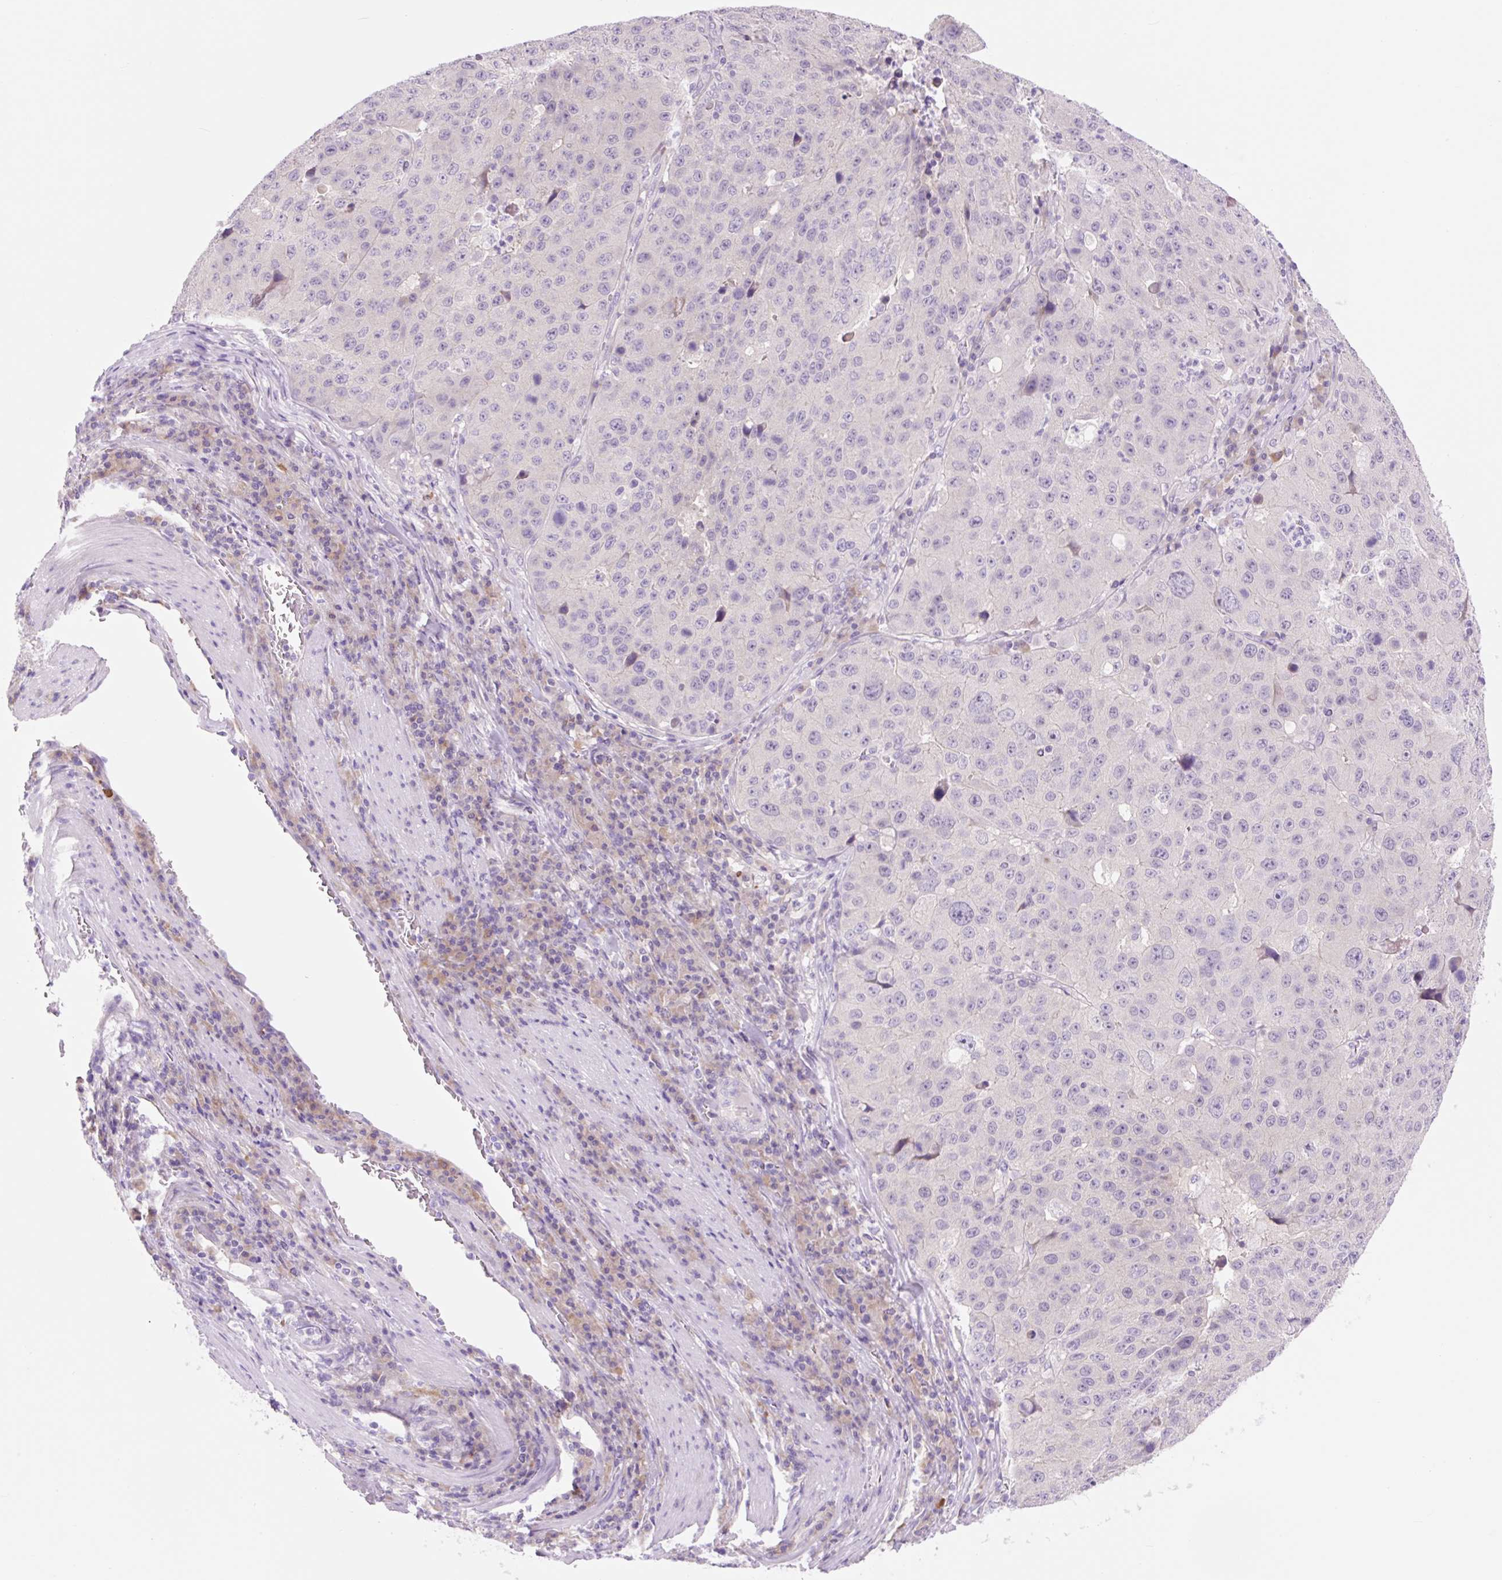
{"staining": {"intensity": "negative", "quantity": "none", "location": "none"}, "tissue": "stomach cancer", "cell_type": "Tumor cells", "image_type": "cancer", "snomed": [{"axis": "morphology", "description": "Adenocarcinoma, NOS"}, {"axis": "topography", "description": "Stomach"}], "caption": "Stomach cancer (adenocarcinoma) stained for a protein using immunohistochemistry reveals no expression tumor cells.", "gene": "CELF6", "patient": {"sex": "male", "age": 71}}